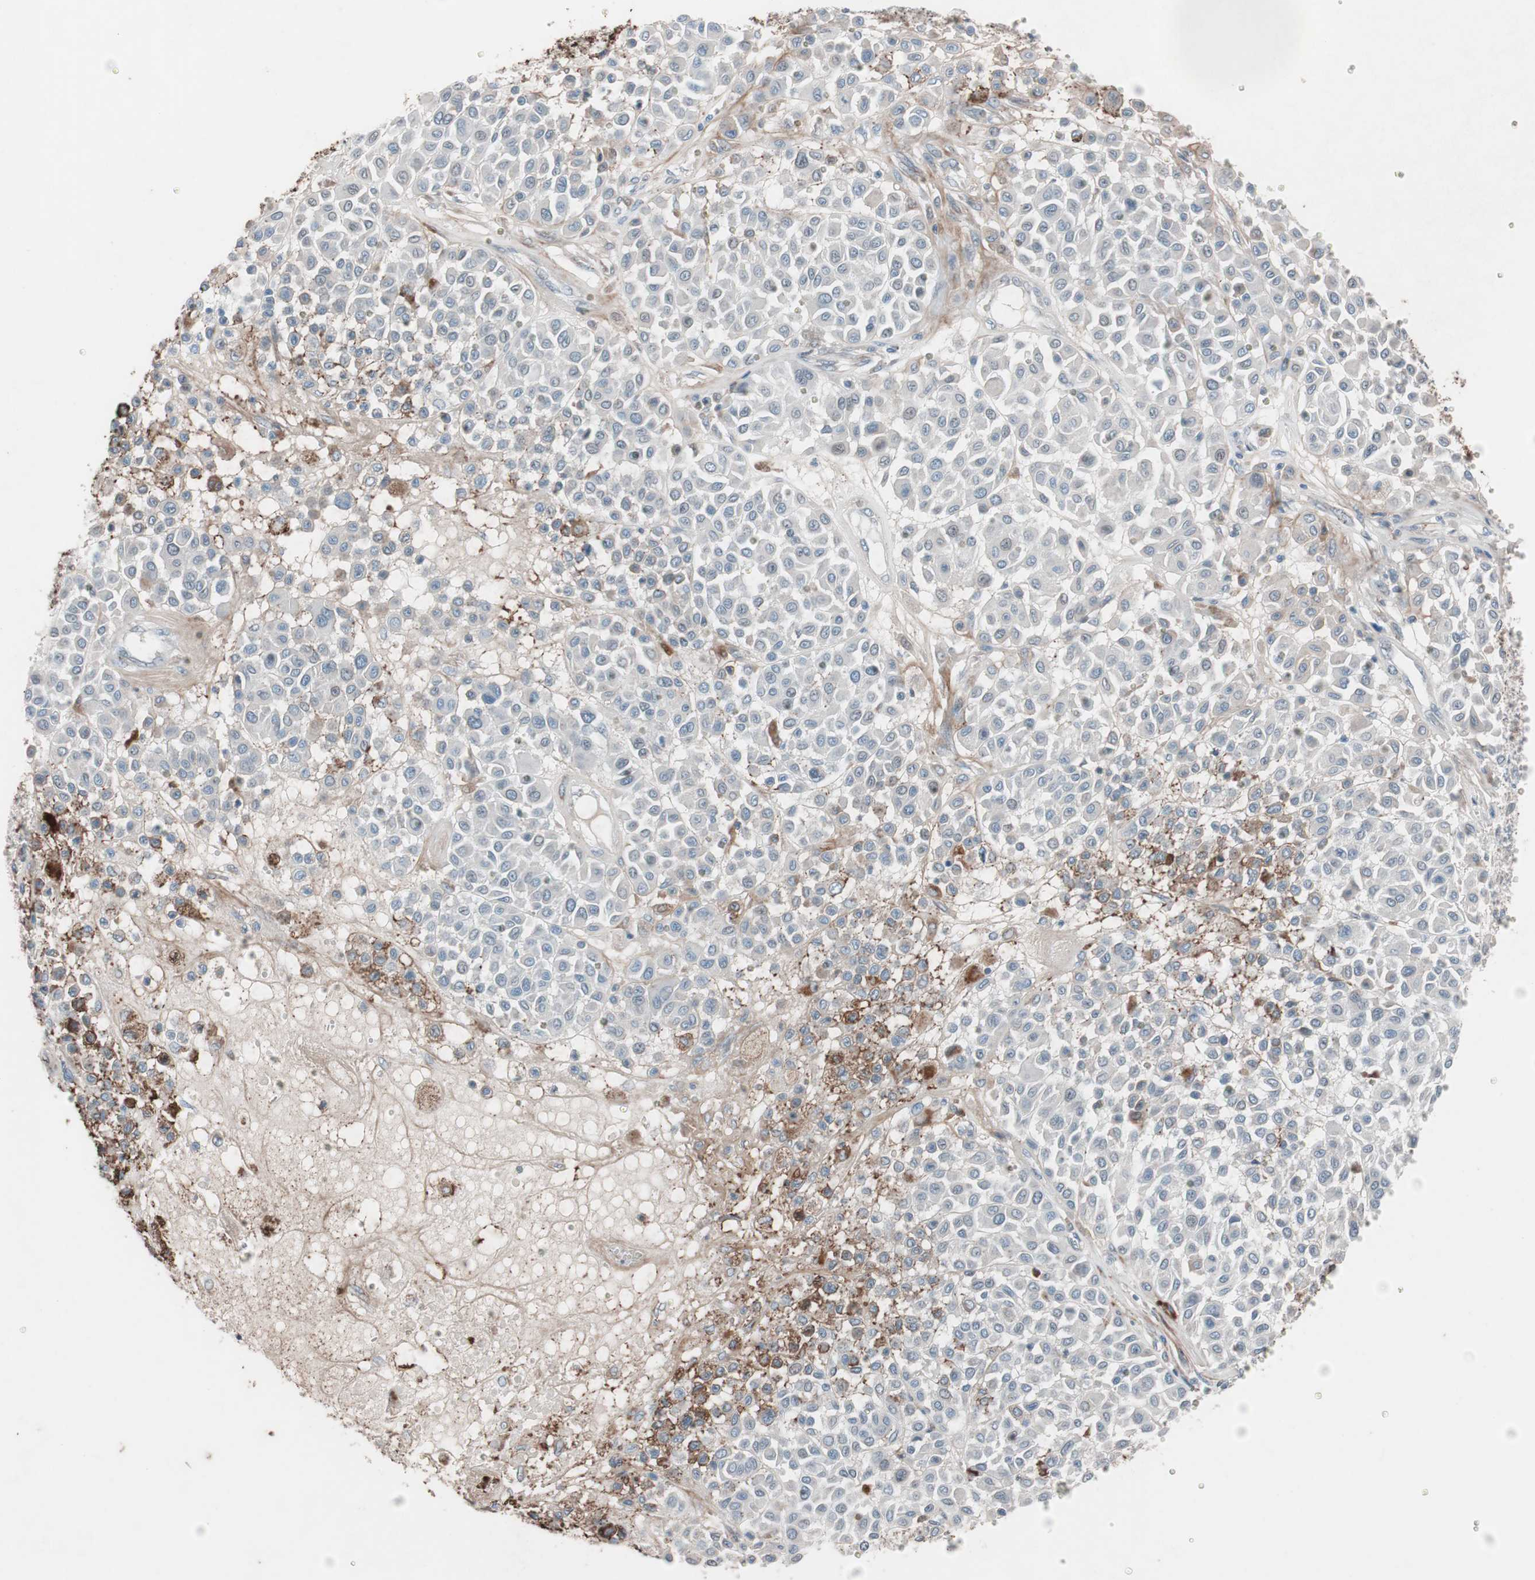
{"staining": {"intensity": "moderate", "quantity": "<25%", "location": "cytoplasmic/membranous"}, "tissue": "melanoma", "cell_type": "Tumor cells", "image_type": "cancer", "snomed": [{"axis": "morphology", "description": "Malignant melanoma, Metastatic site"}, {"axis": "topography", "description": "Soft tissue"}], "caption": "Malignant melanoma (metastatic site) stained with immunohistochemistry (IHC) demonstrates moderate cytoplasmic/membranous expression in about <25% of tumor cells.", "gene": "GRB7", "patient": {"sex": "male", "age": 41}}